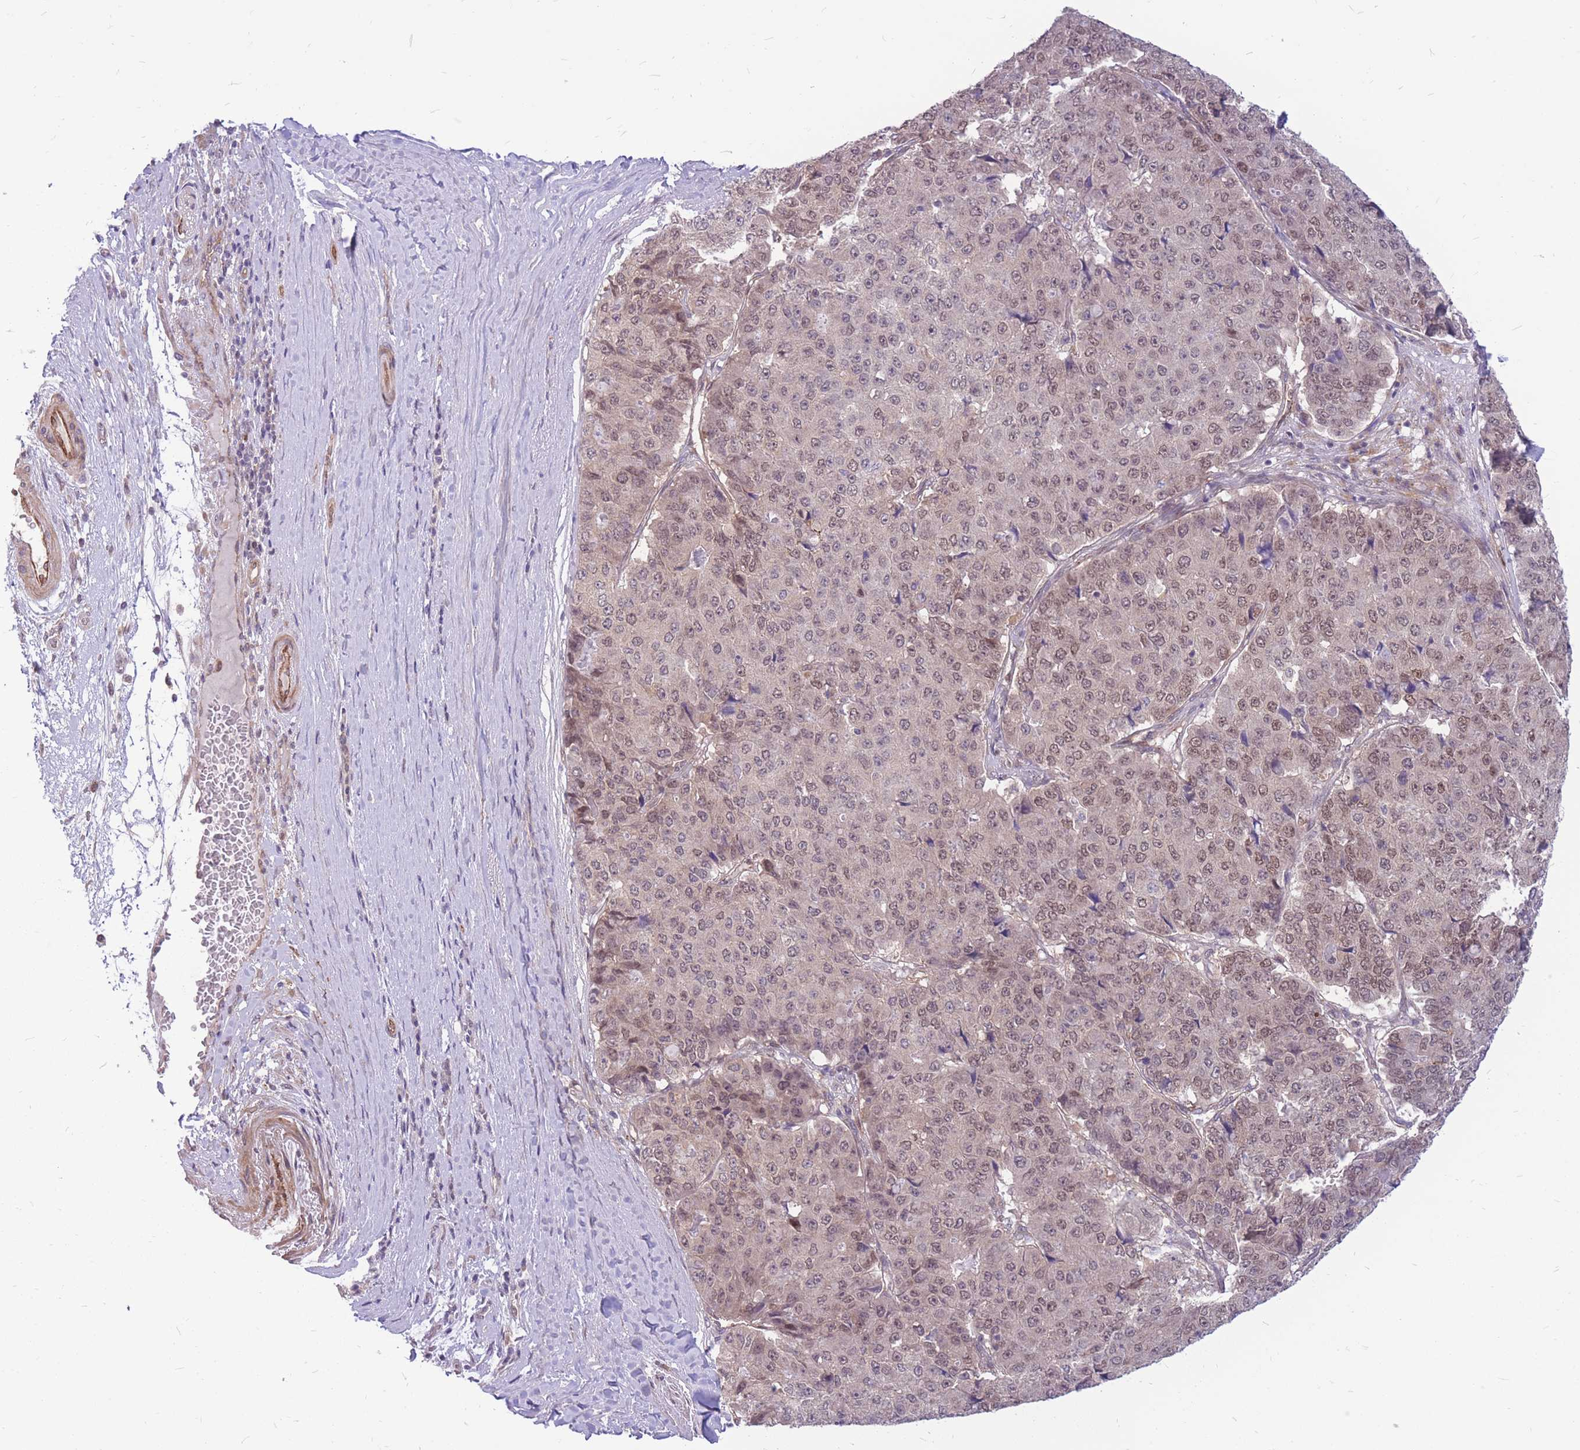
{"staining": {"intensity": "weak", "quantity": ">75%", "location": "nuclear"}, "tissue": "pancreatic cancer", "cell_type": "Tumor cells", "image_type": "cancer", "snomed": [{"axis": "morphology", "description": "Adenocarcinoma, NOS"}, {"axis": "topography", "description": "Pancreas"}], "caption": "Human pancreatic adenocarcinoma stained with a protein marker displays weak staining in tumor cells.", "gene": "TCF20", "patient": {"sex": "male", "age": 50}}